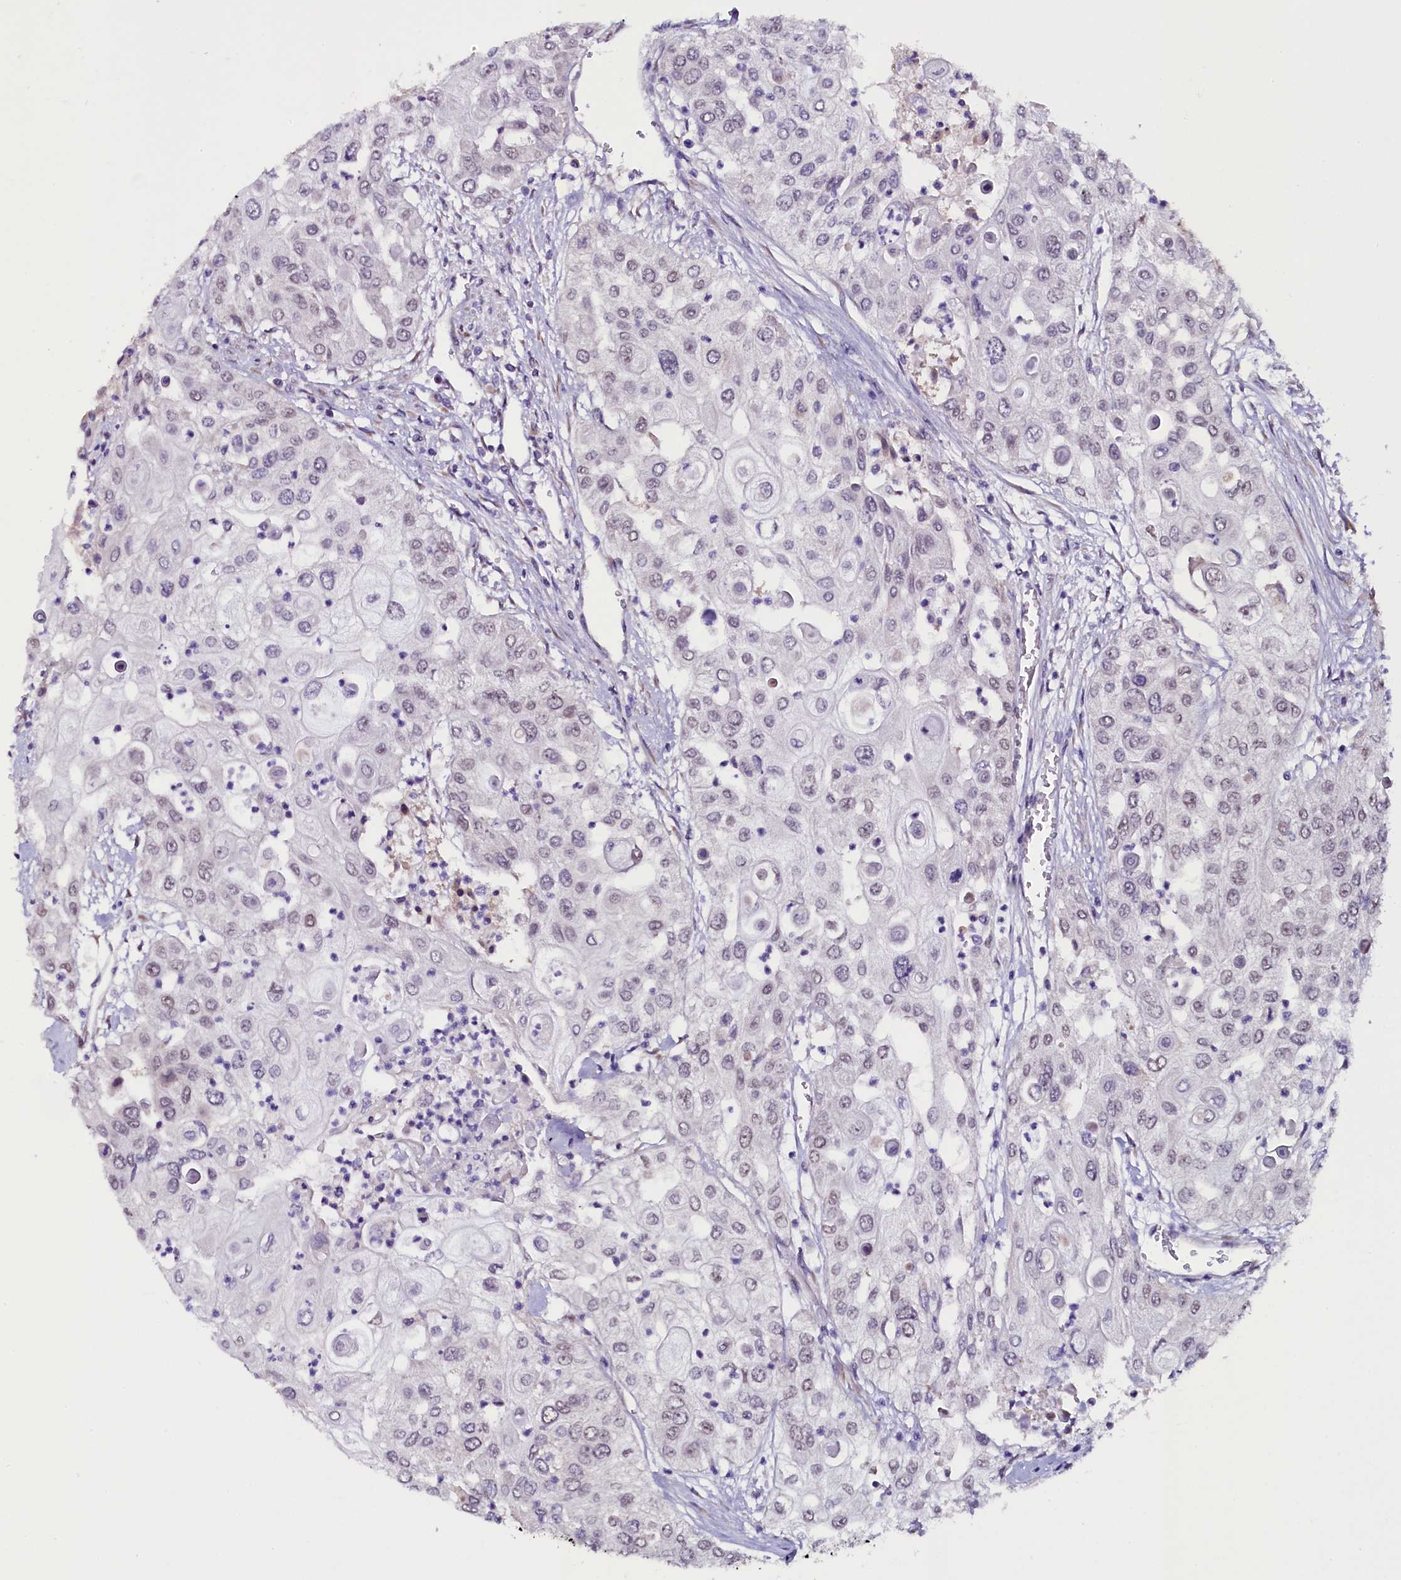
{"staining": {"intensity": "weak", "quantity": "<25%", "location": "nuclear"}, "tissue": "urothelial cancer", "cell_type": "Tumor cells", "image_type": "cancer", "snomed": [{"axis": "morphology", "description": "Urothelial carcinoma, High grade"}, {"axis": "topography", "description": "Urinary bladder"}], "caption": "Tumor cells are negative for brown protein staining in high-grade urothelial carcinoma. (IHC, brightfield microscopy, high magnification).", "gene": "RPUSD2", "patient": {"sex": "female", "age": 79}}